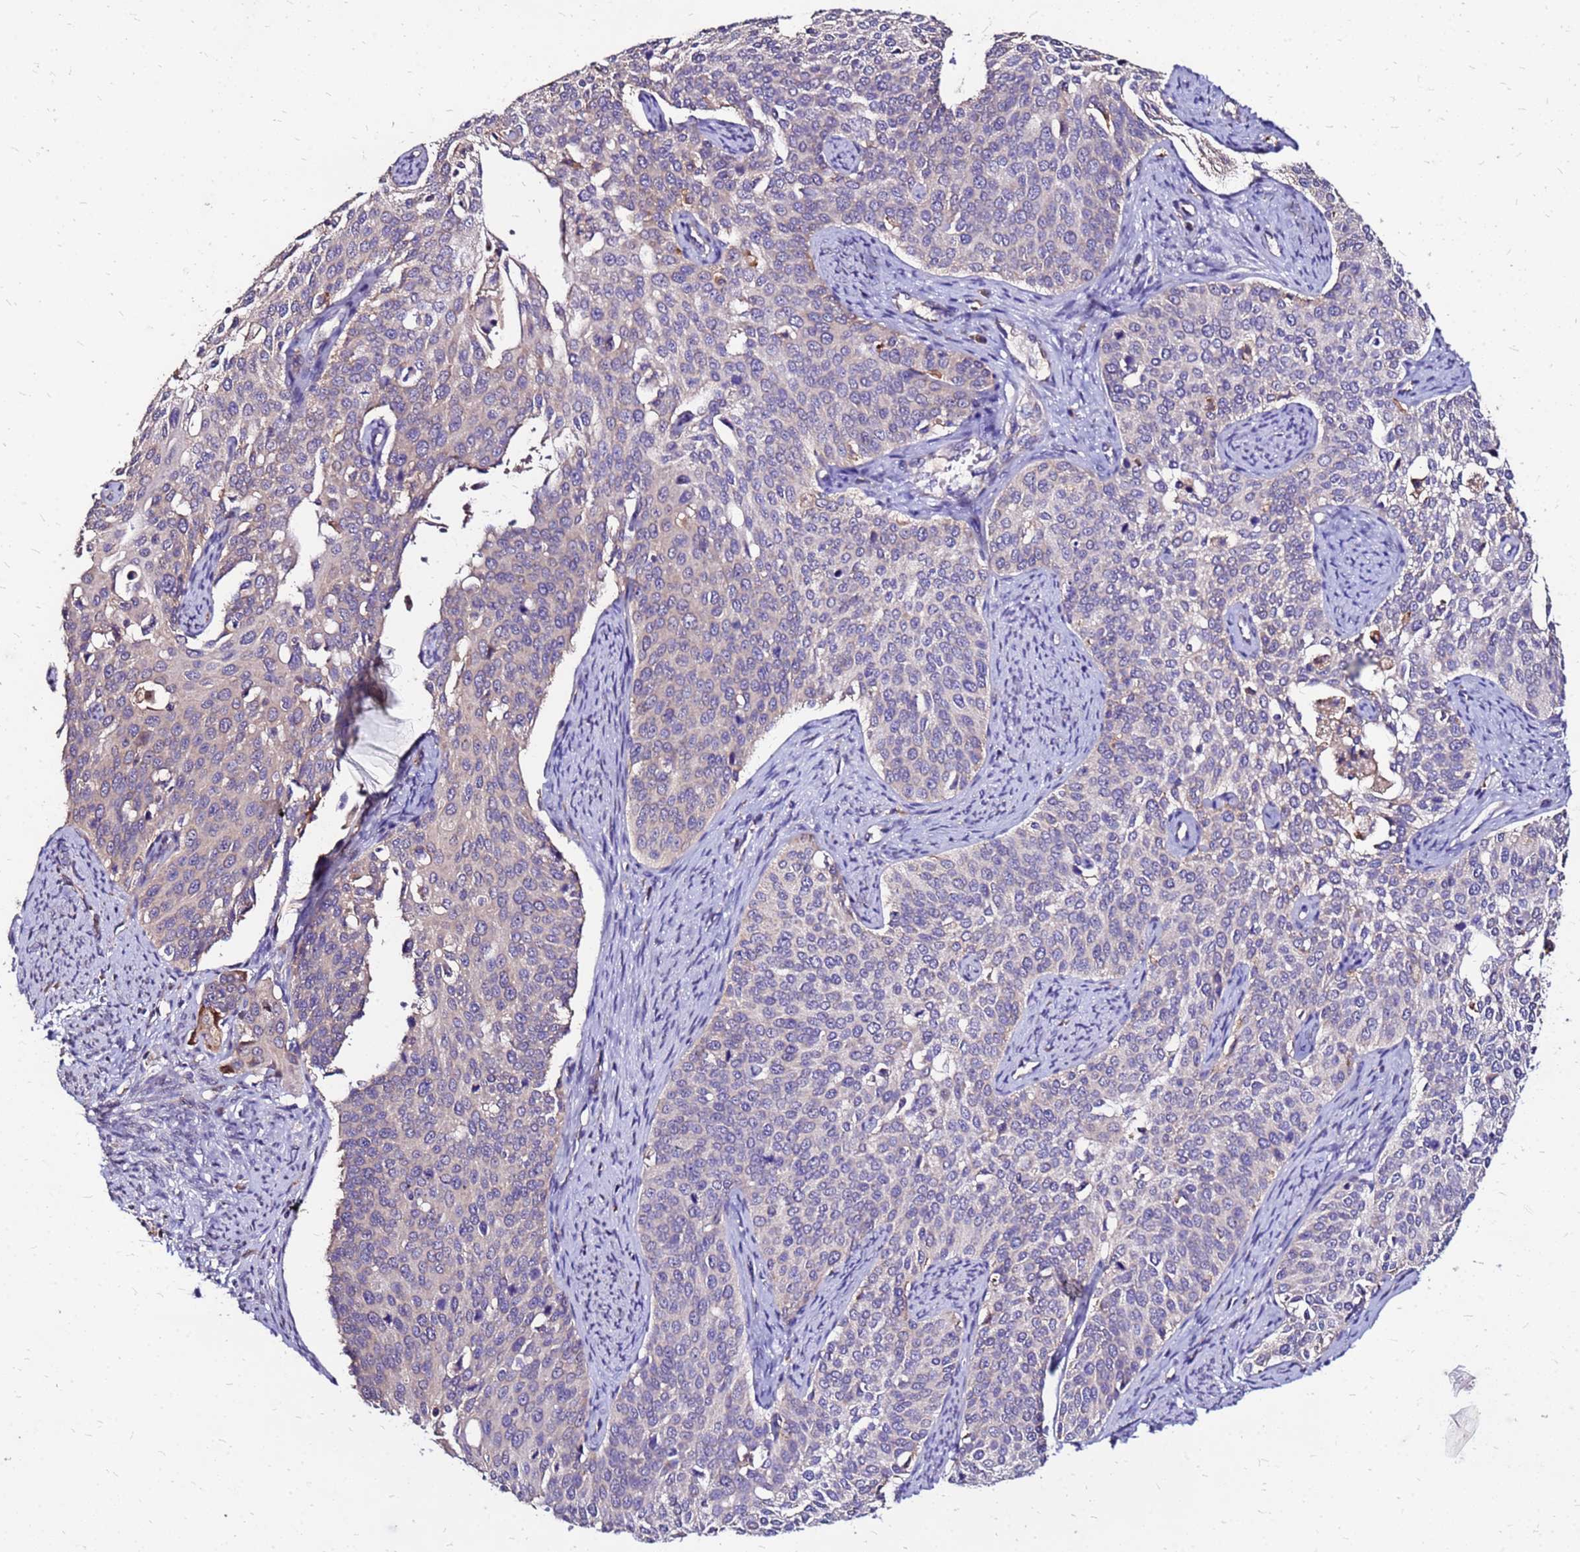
{"staining": {"intensity": "weak", "quantity": "25%-75%", "location": "cytoplasmic/membranous"}, "tissue": "cervical cancer", "cell_type": "Tumor cells", "image_type": "cancer", "snomed": [{"axis": "morphology", "description": "Squamous cell carcinoma, NOS"}, {"axis": "topography", "description": "Cervix"}], "caption": "Immunohistochemistry photomicrograph of human cervical cancer stained for a protein (brown), which displays low levels of weak cytoplasmic/membranous expression in approximately 25%-75% of tumor cells.", "gene": "ARHGEF5", "patient": {"sex": "female", "age": 44}}